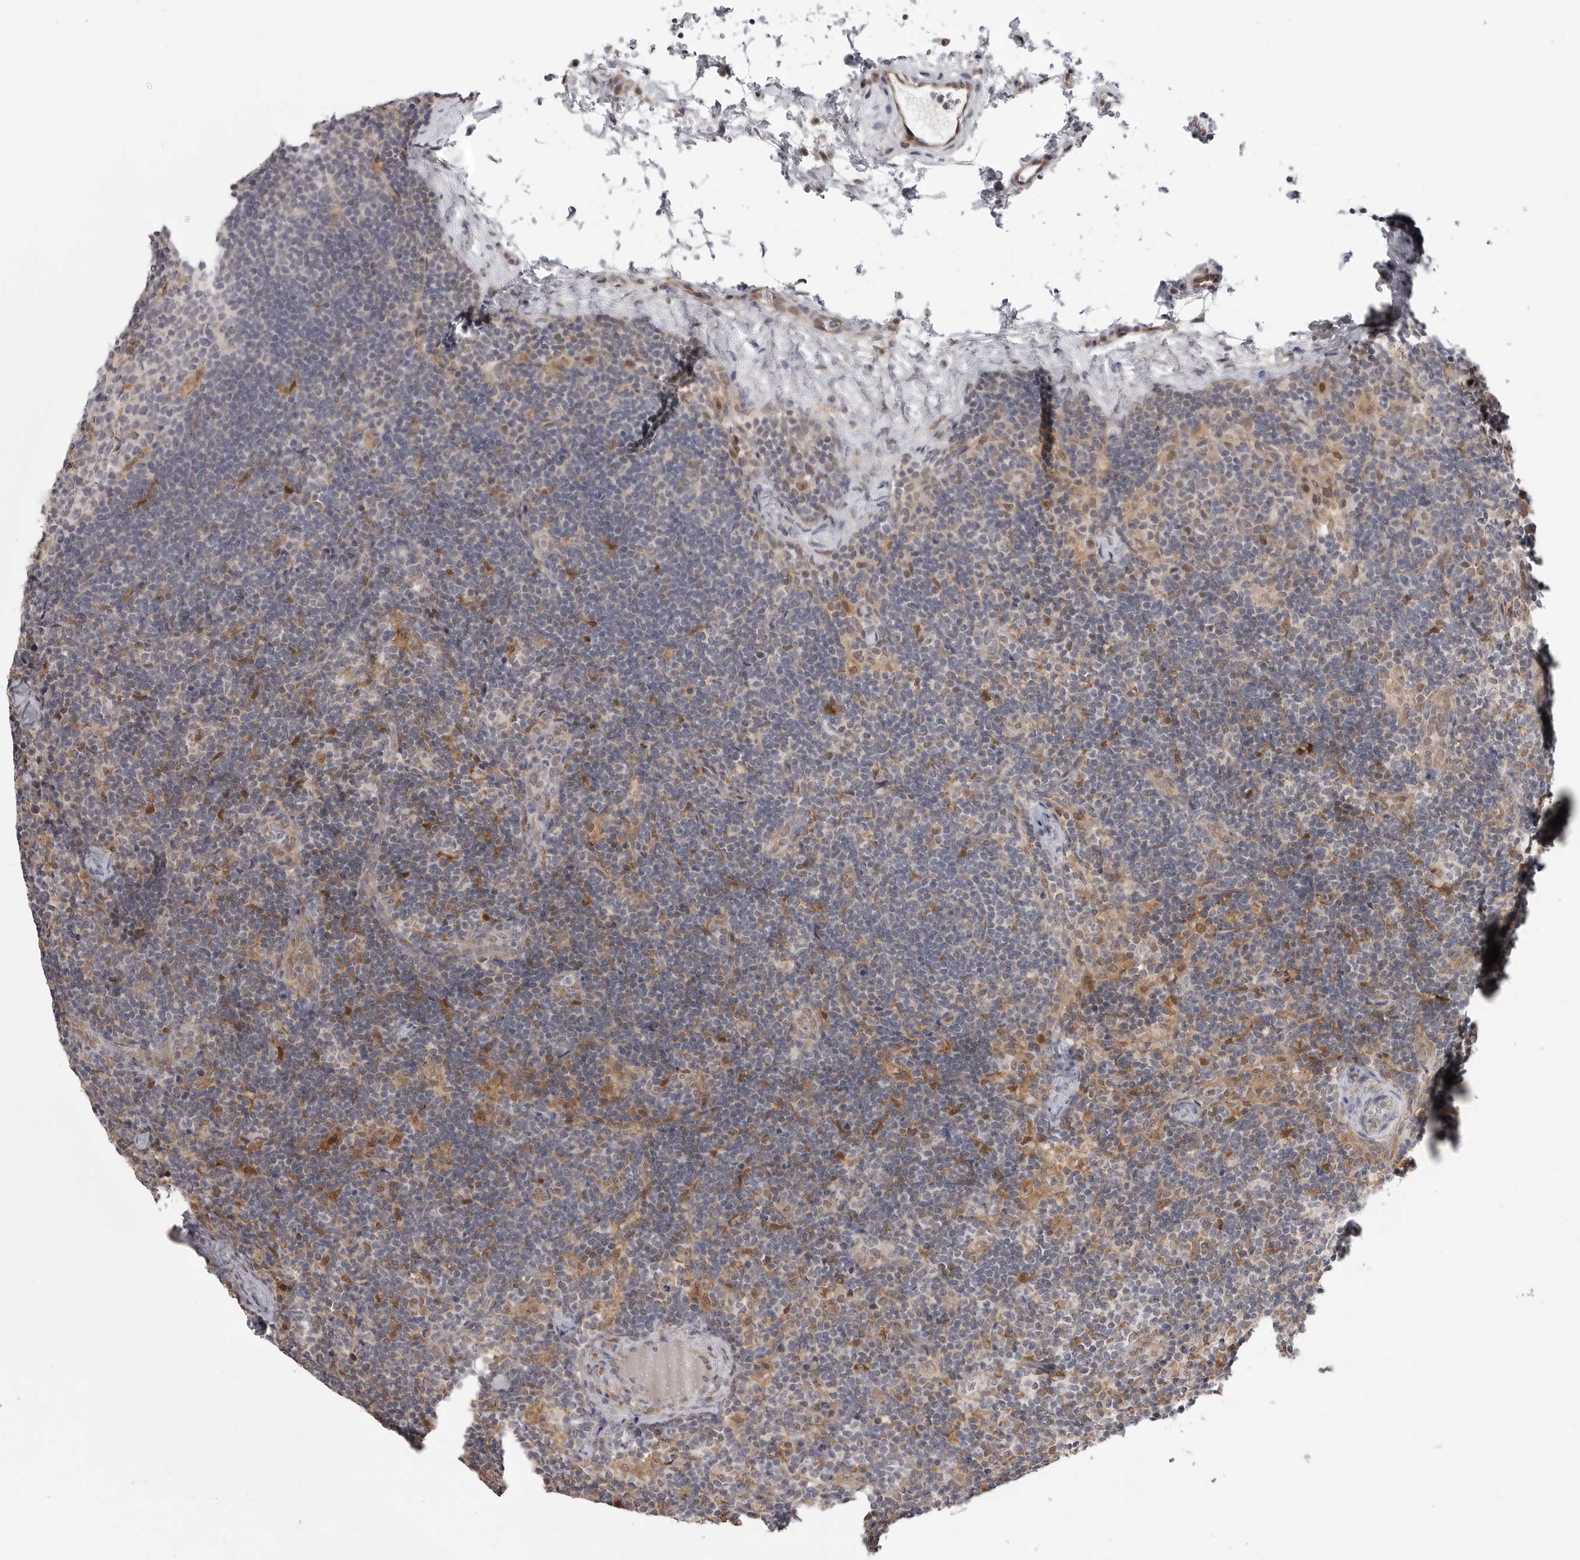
{"staining": {"intensity": "moderate", "quantity": "<25%", "location": "cytoplasmic/membranous,nuclear"}, "tissue": "lymph node", "cell_type": "Germinal center cells", "image_type": "normal", "snomed": [{"axis": "morphology", "description": "Normal tissue, NOS"}, {"axis": "topography", "description": "Lymph node"}], "caption": "Moderate cytoplasmic/membranous,nuclear protein positivity is appreciated in about <25% of germinal center cells in lymph node. The staining was performed using DAB, with brown indicating positive protein expression. Nuclei are stained blue with hematoxylin.", "gene": "PNPO", "patient": {"sex": "female", "age": 22}}